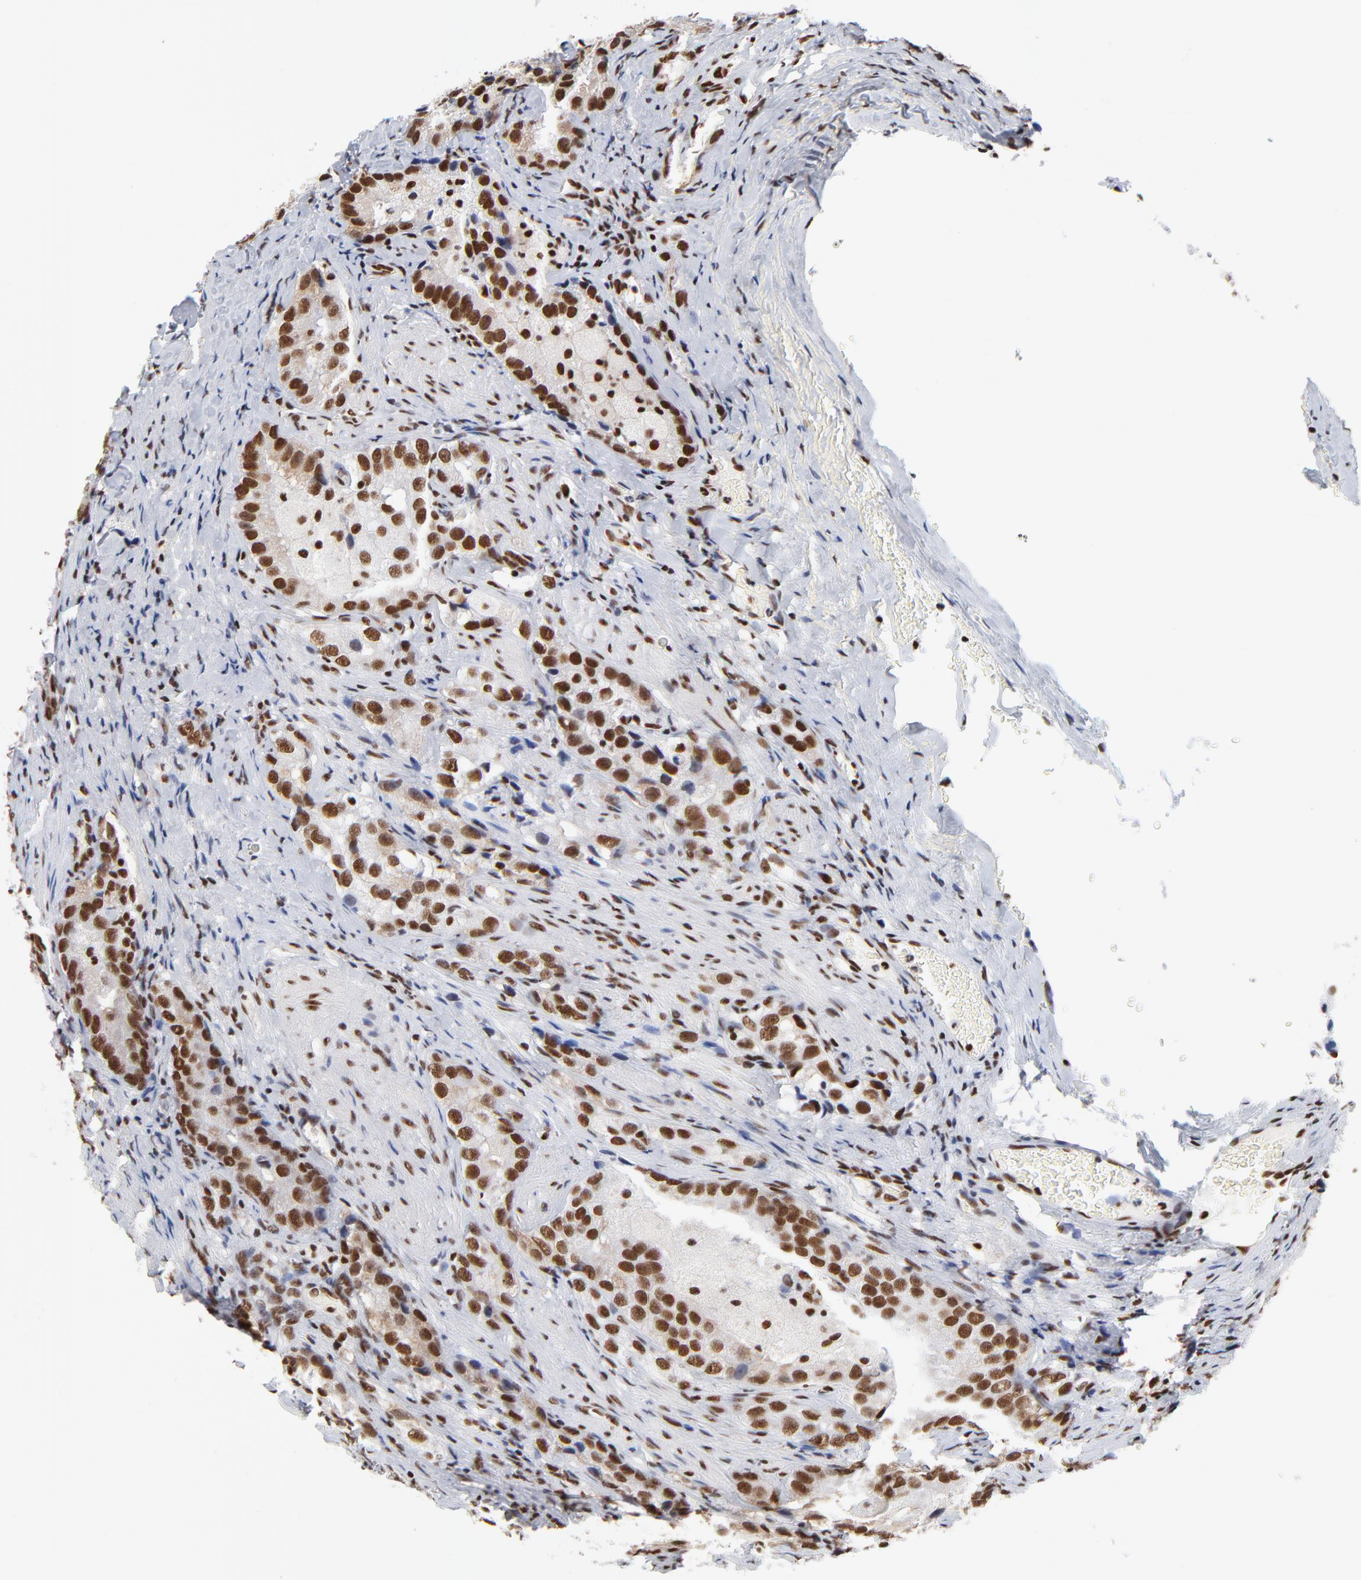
{"staining": {"intensity": "strong", "quantity": ">75%", "location": "nuclear"}, "tissue": "prostate cancer", "cell_type": "Tumor cells", "image_type": "cancer", "snomed": [{"axis": "morphology", "description": "Adenocarcinoma, High grade"}, {"axis": "topography", "description": "Prostate"}], "caption": "Protein expression analysis of prostate cancer (high-grade adenocarcinoma) displays strong nuclear expression in about >75% of tumor cells.", "gene": "CREB1", "patient": {"sex": "male", "age": 63}}